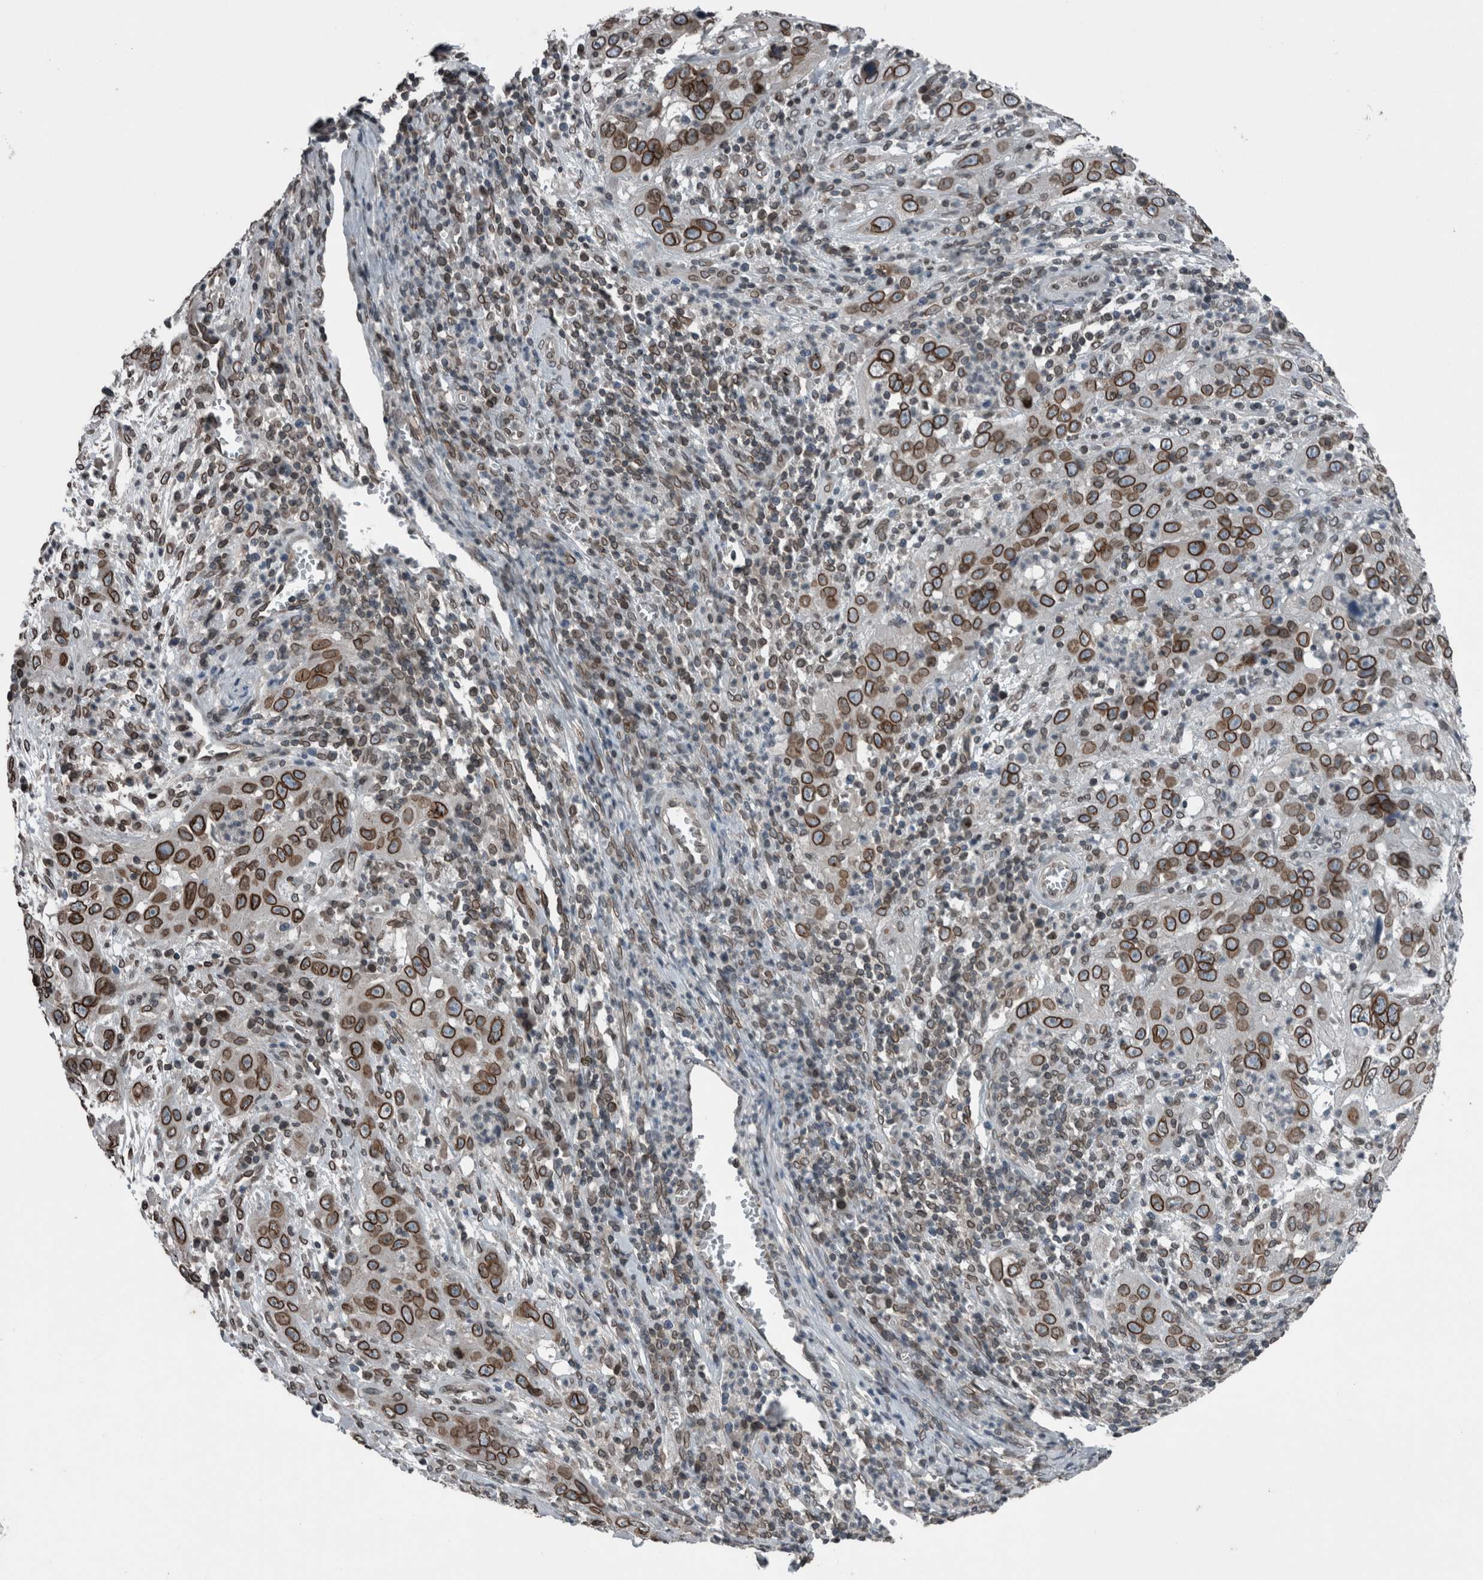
{"staining": {"intensity": "strong", "quantity": ">75%", "location": "cytoplasmic/membranous,nuclear"}, "tissue": "cervical cancer", "cell_type": "Tumor cells", "image_type": "cancer", "snomed": [{"axis": "morphology", "description": "Squamous cell carcinoma, NOS"}, {"axis": "topography", "description": "Cervix"}], "caption": "Immunohistochemistry (IHC) staining of cervical cancer (squamous cell carcinoma), which displays high levels of strong cytoplasmic/membranous and nuclear staining in about >75% of tumor cells indicating strong cytoplasmic/membranous and nuclear protein positivity. The staining was performed using DAB (brown) for protein detection and nuclei were counterstained in hematoxylin (blue).", "gene": "RANBP2", "patient": {"sex": "female", "age": 32}}